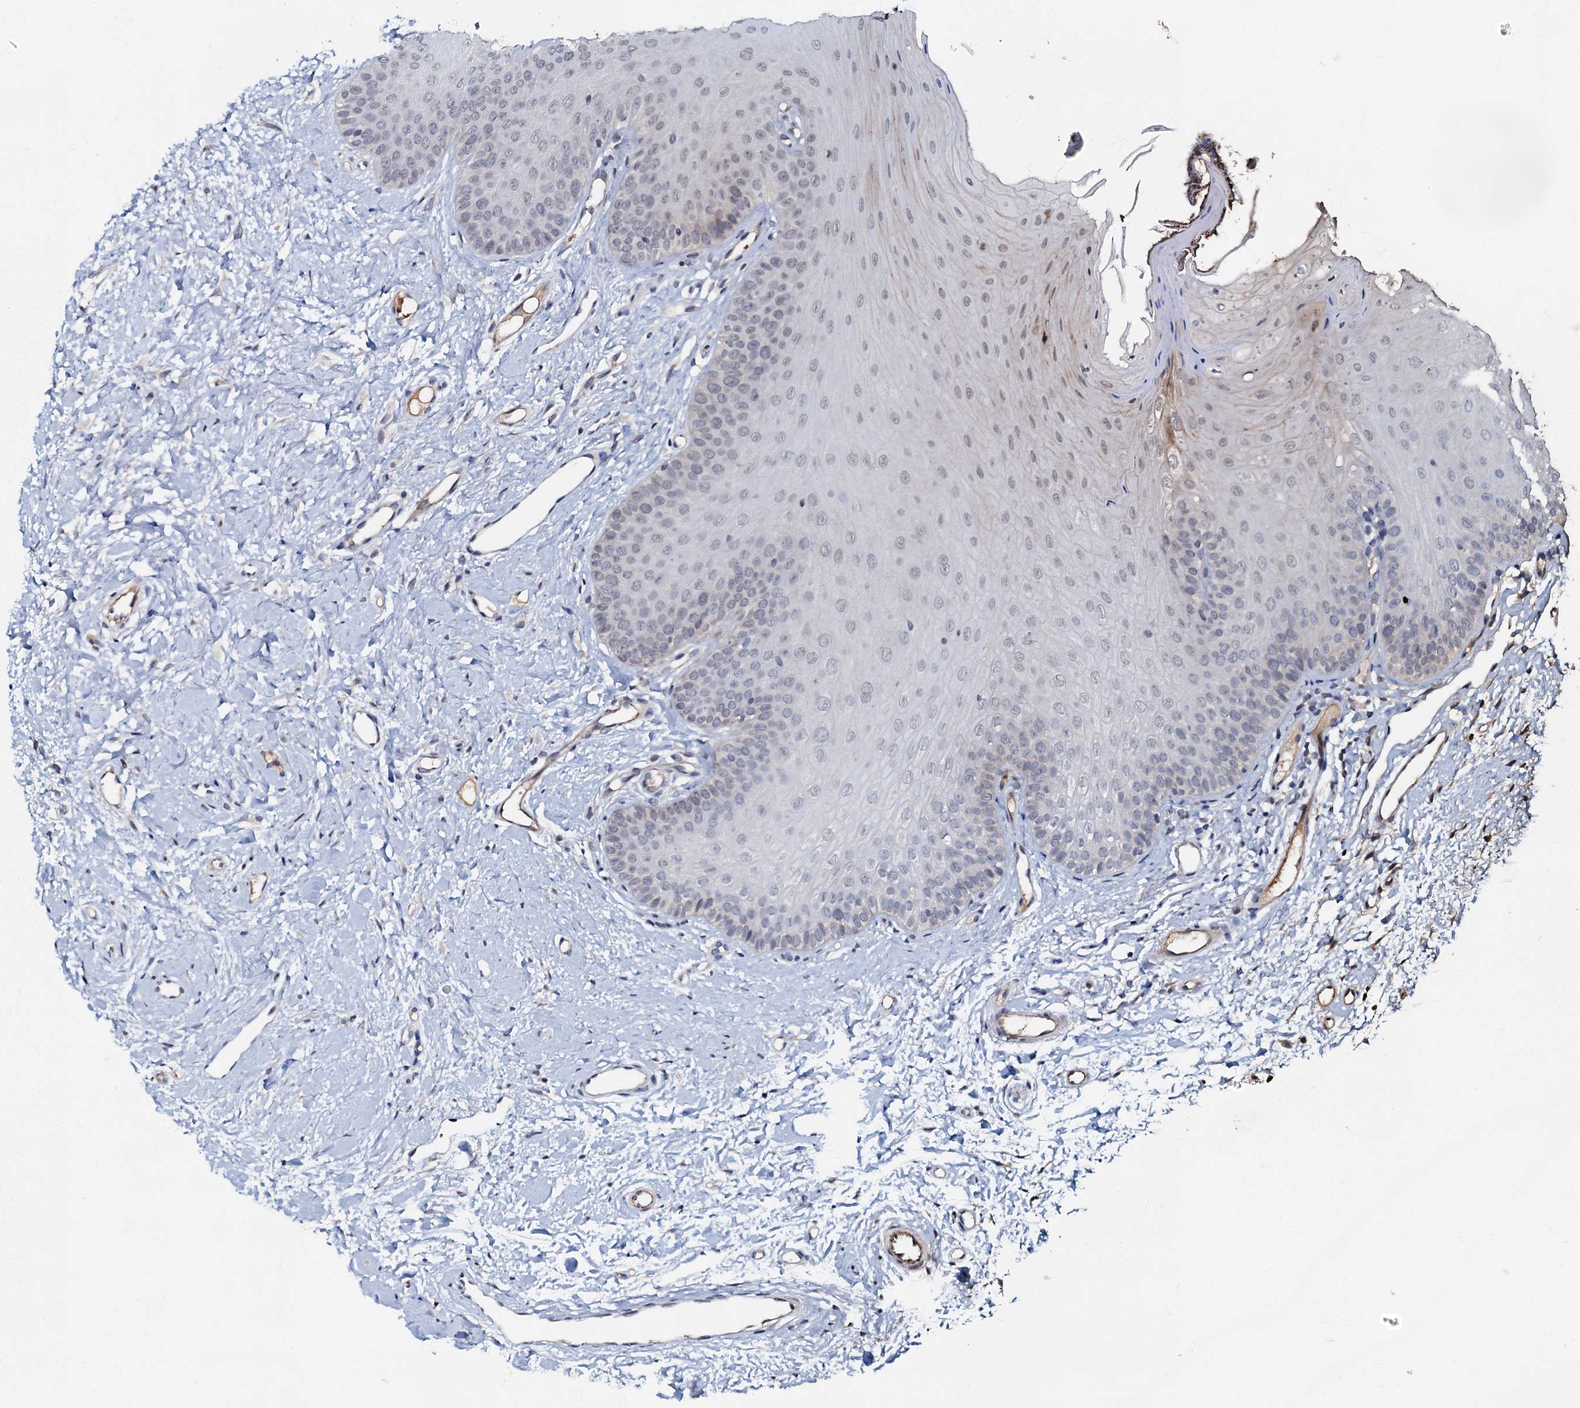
{"staining": {"intensity": "negative", "quantity": "none", "location": "none"}, "tissue": "oral mucosa", "cell_type": "Squamous epithelial cells", "image_type": "normal", "snomed": [{"axis": "morphology", "description": "Normal tissue, NOS"}, {"axis": "topography", "description": "Oral tissue"}], "caption": "A high-resolution photomicrograph shows immunohistochemistry staining of unremarkable oral mucosa, which demonstrates no significant positivity in squamous epithelial cells. The staining is performed using DAB (3,3'-diaminobenzidine) brown chromogen with nuclei counter-stained in using hematoxylin.", "gene": "MANSC4", "patient": {"sex": "female", "age": 68}}